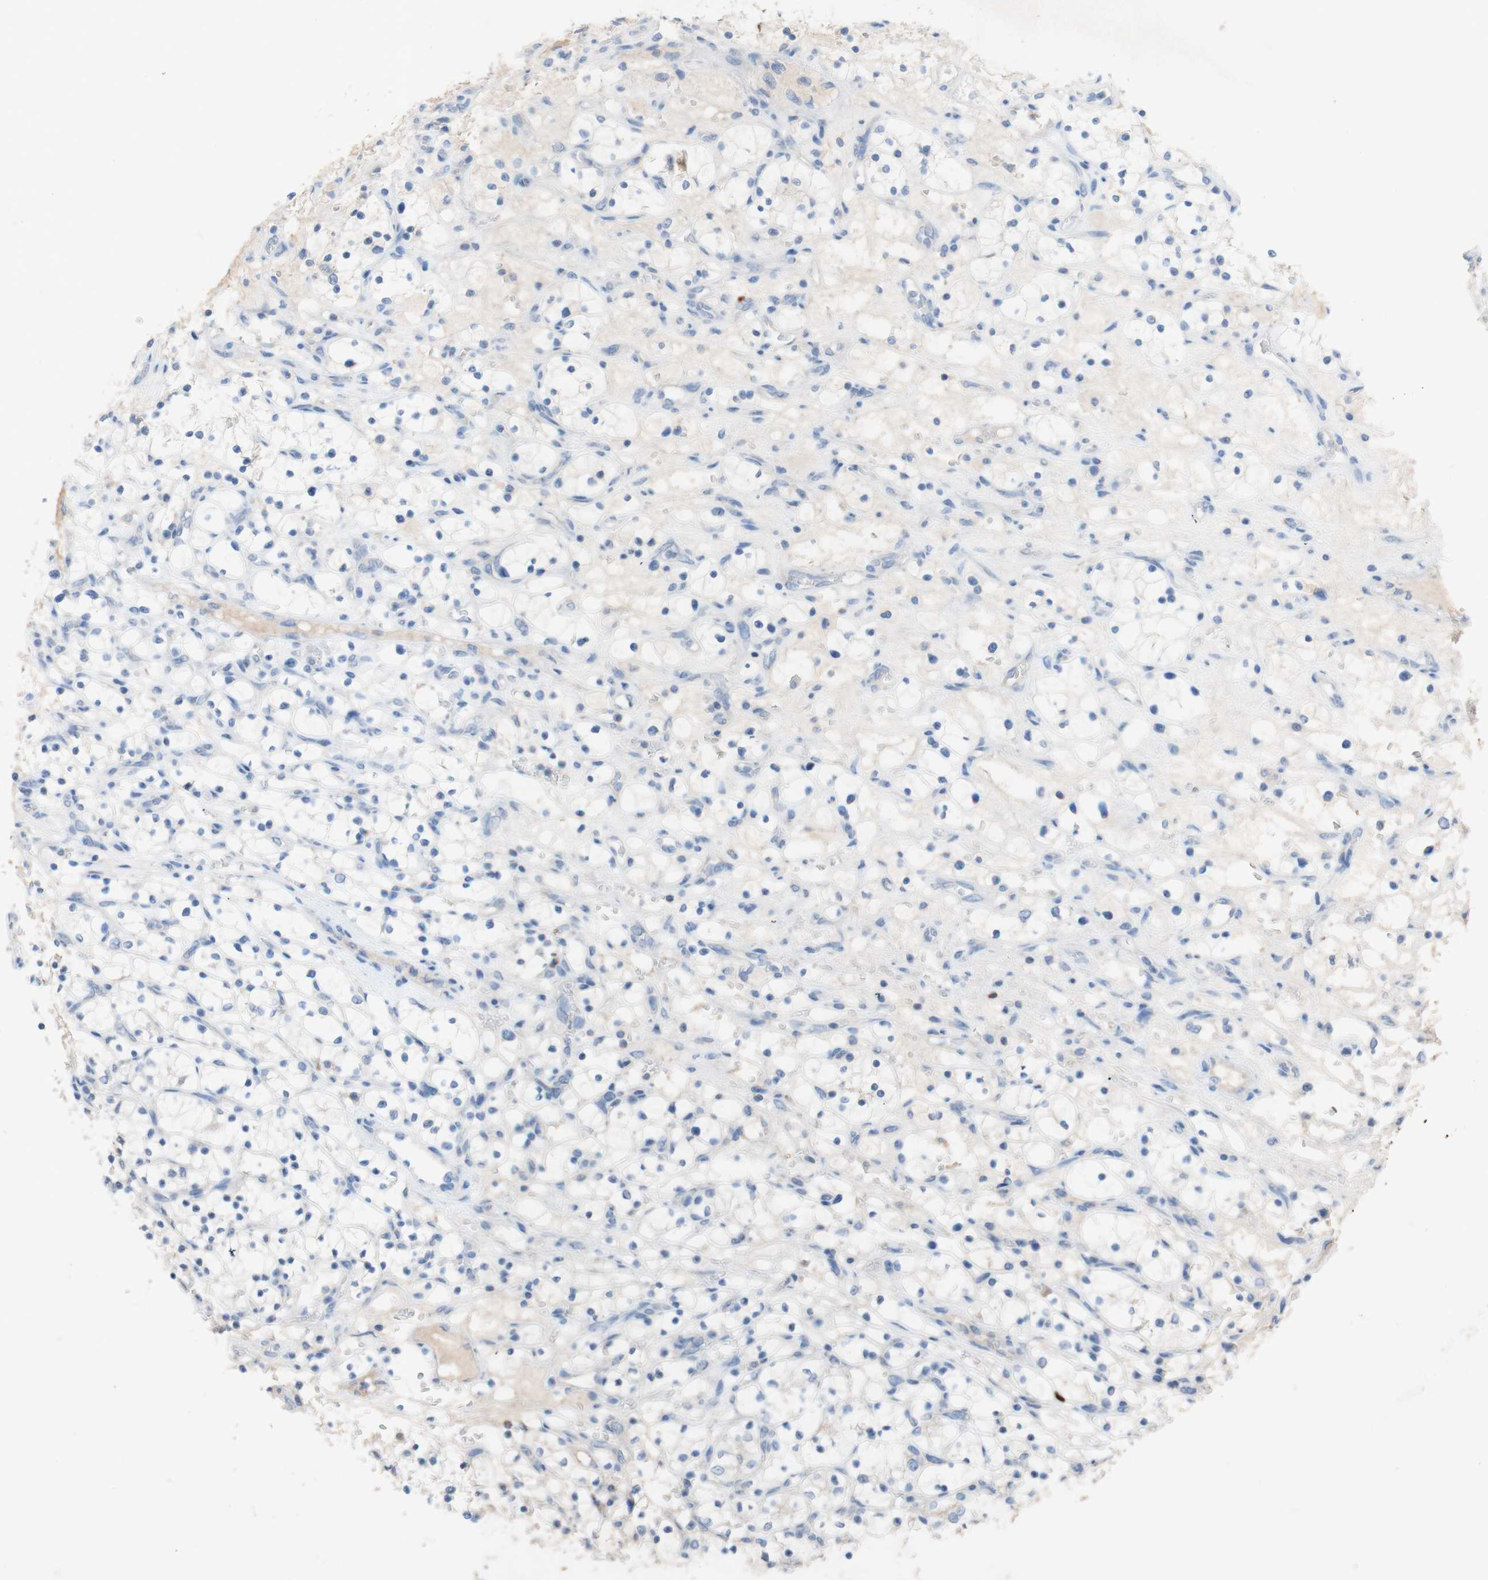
{"staining": {"intensity": "negative", "quantity": "none", "location": "none"}, "tissue": "renal cancer", "cell_type": "Tumor cells", "image_type": "cancer", "snomed": [{"axis": "morphology", "description": "Adenocarcinoma, NOS"}, {"axis": "topography", "description": "Kidney"}], "caption": "High power microscopy image of an IHC histopathology image of adenocarcinoma (renal), revealing no significant positivity in tumor cells. The staining is performed using DAB (3,3'-diaminobenzidine) brown chromogen with nuclei counter-stained in using hematoxylin.", "gene": "PACSIN1", "patient": {"sex": "female", "age": 69}}